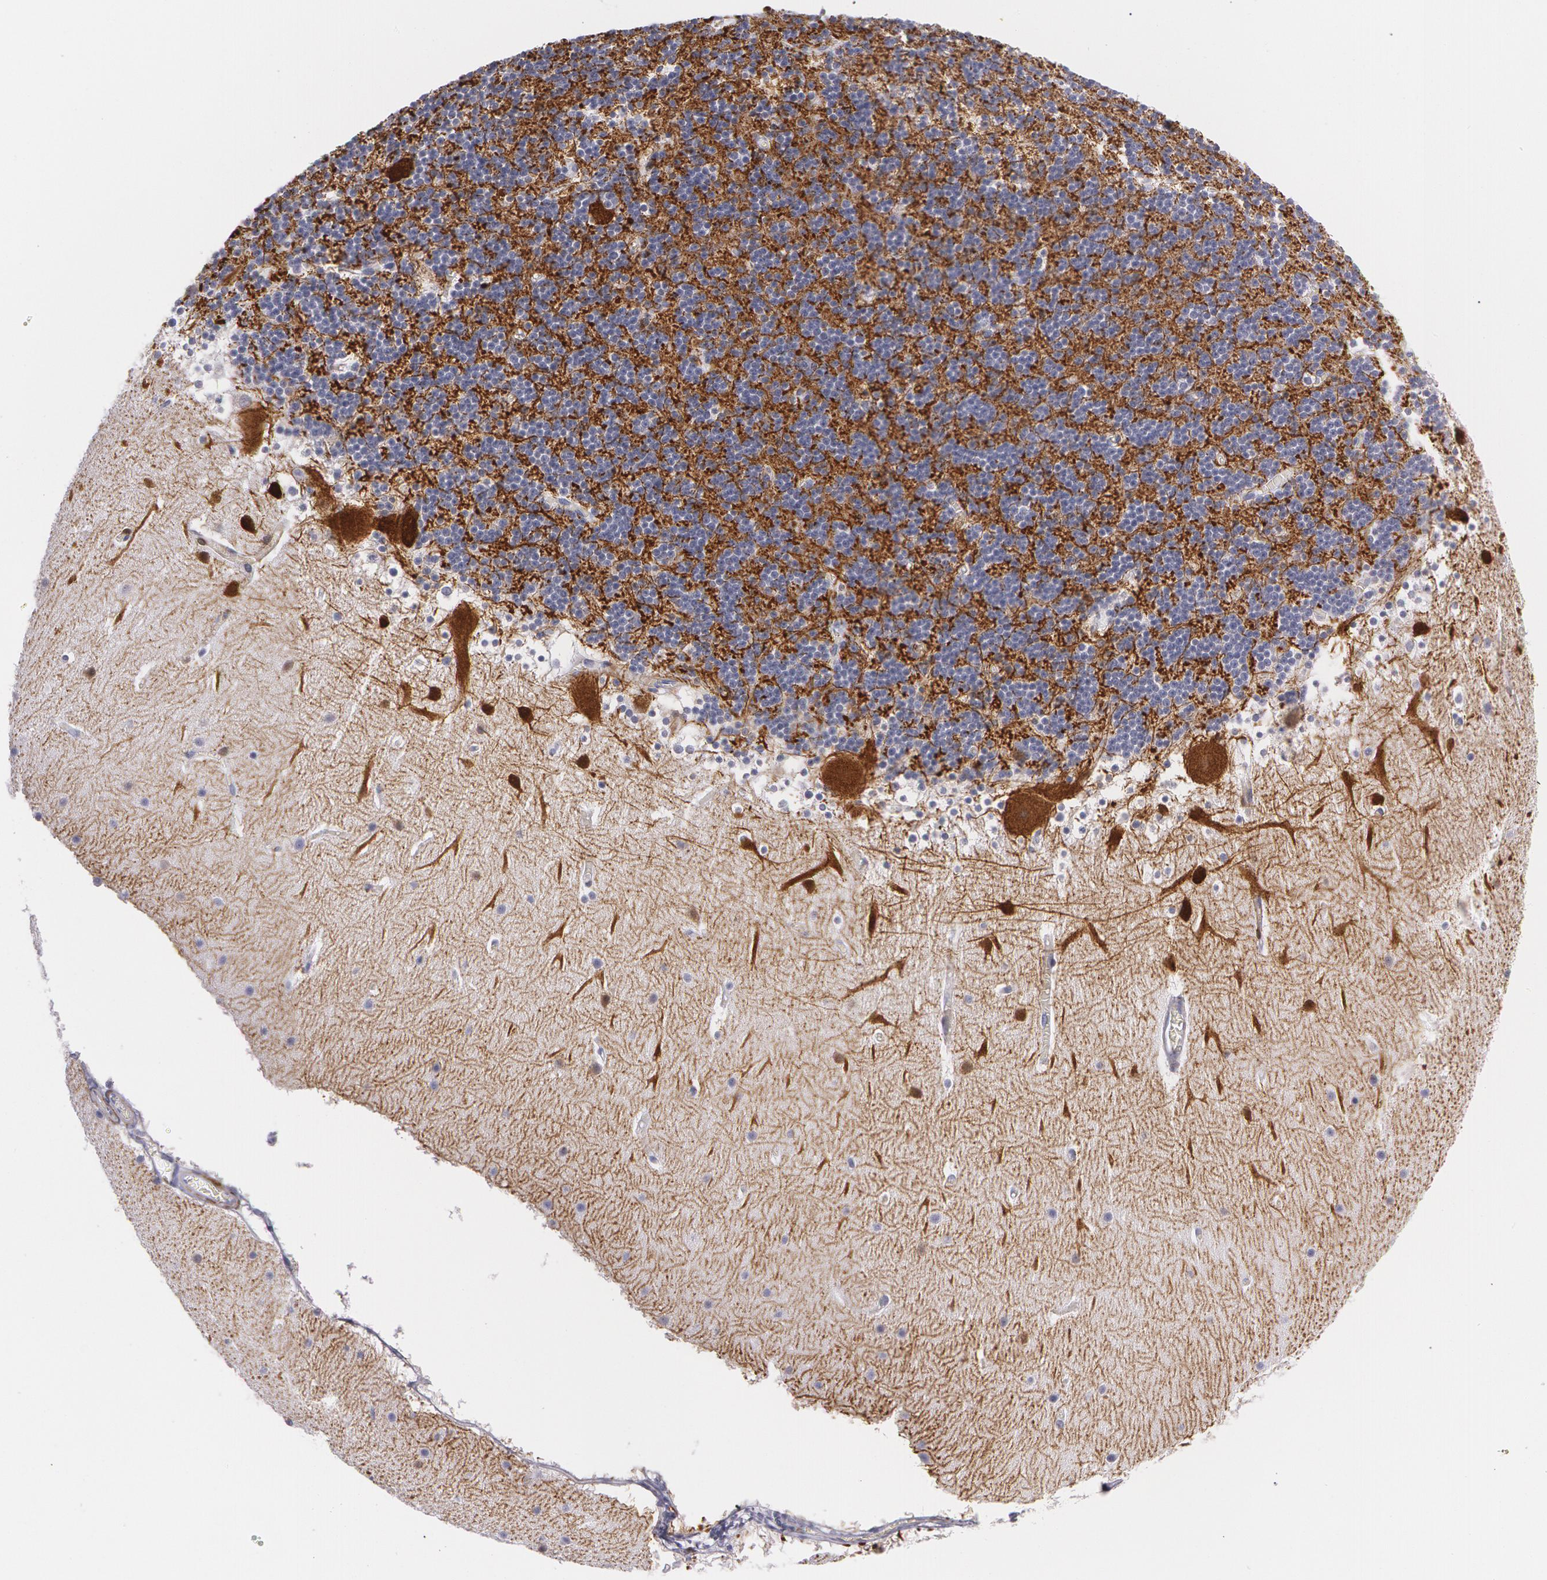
{"staining": {"intensity": "strong", "quantity": "25%-75%", "location": "cytoplasmic/membranous,nuclear"}, "tissue": "cerebellum", "cell_type": "Cells in granular layer", "image_type": "normal", "snomed": [{"axis": "morphology", "description": "Normal tissue, NOS"}, {"axis": "topography", "description": "Cerebellum"}], "caption": "The histopathology image exhibits a brown stain indicating the presence of a protein in the cytoplasmic/membranous,nuclear of cells in granular layer in cerebellum.", "gene": "SNCG", "patient": {"sex": "male", "age": 45}}